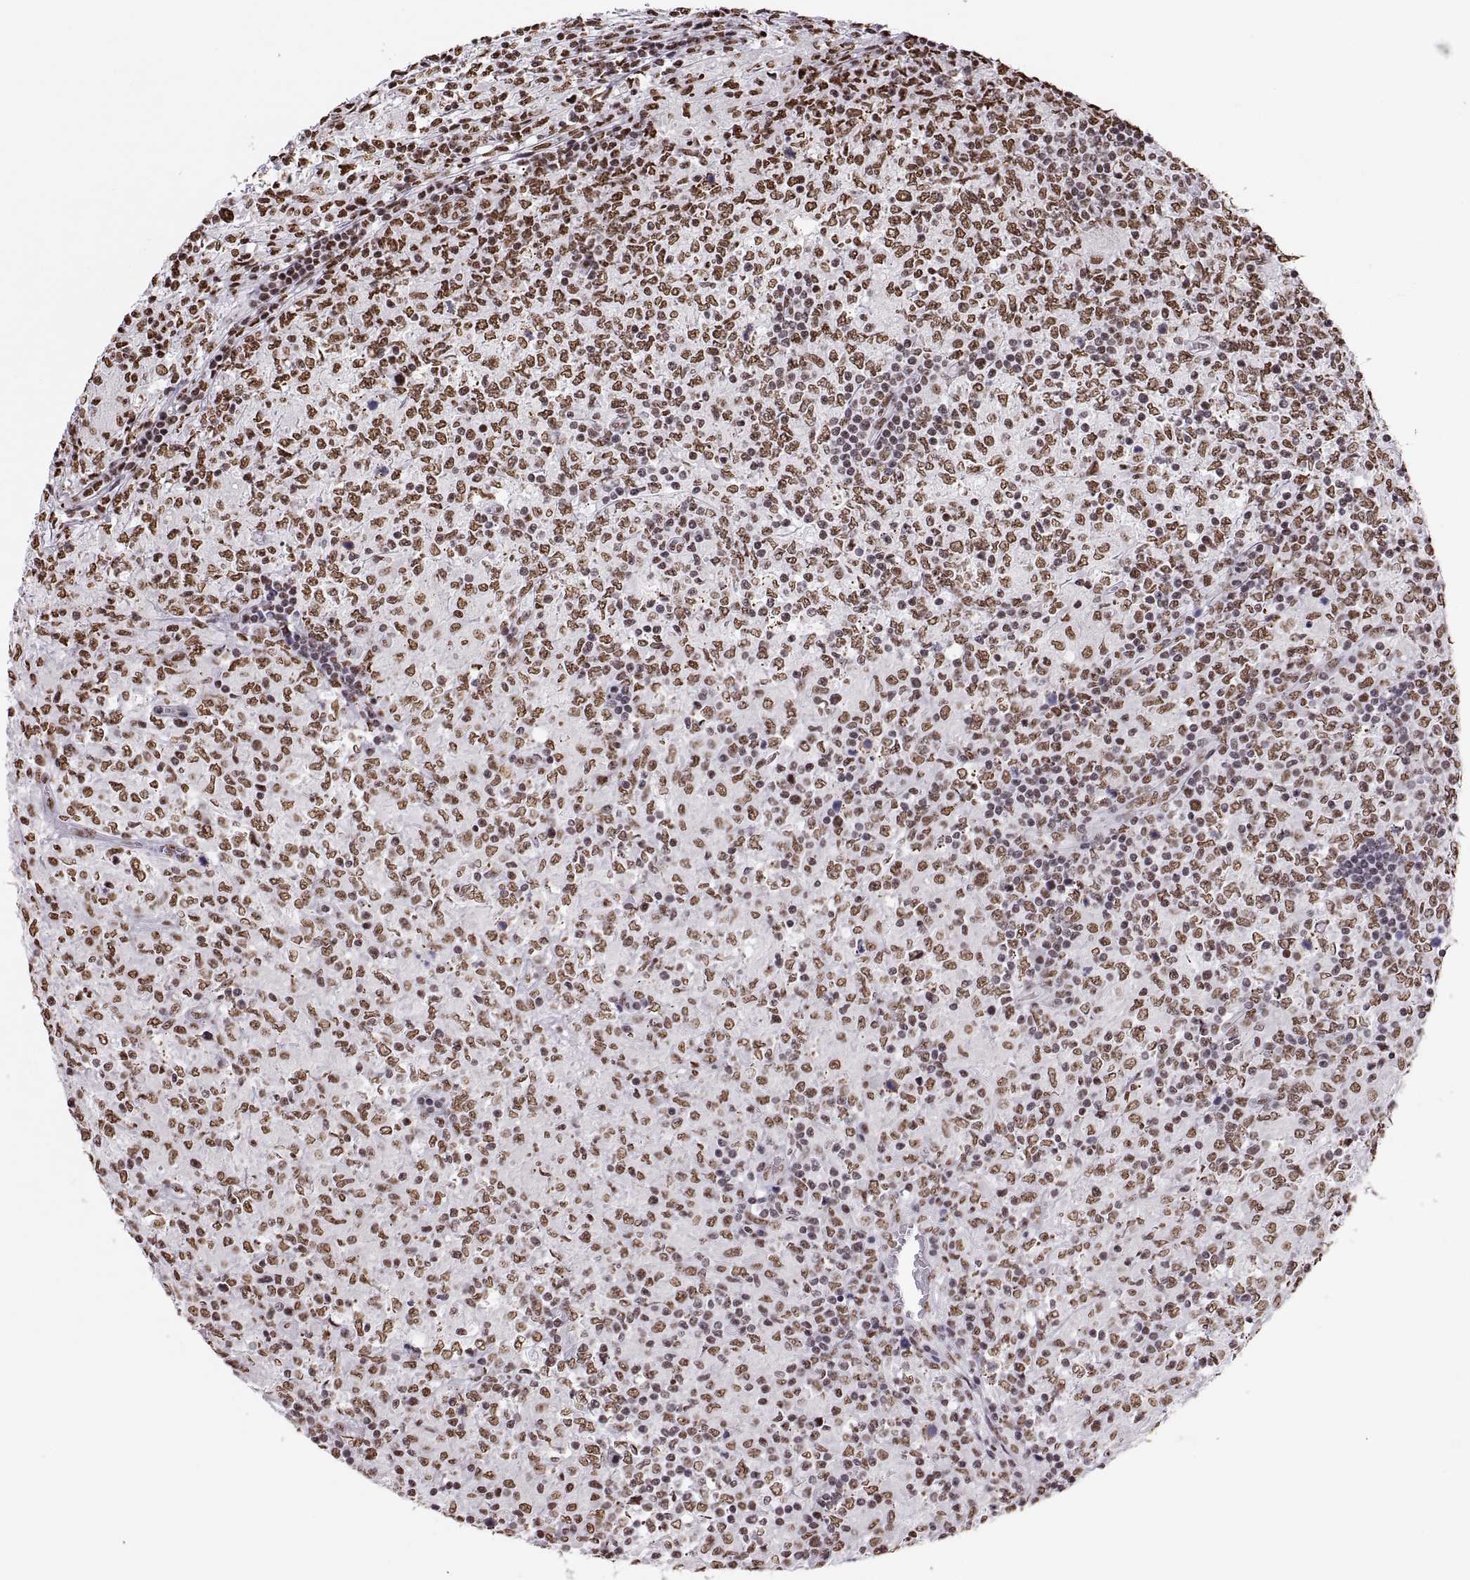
{"staining": {"intensity": "moderate", "quantity": ">75%", "location": "nuclear"}, "tissue": "lymphoma", "cell_type": "Tumor cells", "image_type": "cancer", "snomed": [{"axis": "morphology", "description": "Malignant lymphoma, non-Hodgkin's type, High grade"}, {"axis": "topography", "description": "Lymph node"}], "caption": "The image demonstrates staining of high-grade malignant lymphoma, non-Hodgkin's type, revealing moderate nuclear protein staining (brown color) within tumor cells. (brown staining indicates protein expression, while blue staining denotes nuclei).", "gene": "SNAI1", "patient": {"sex": "female", "age": 84}}